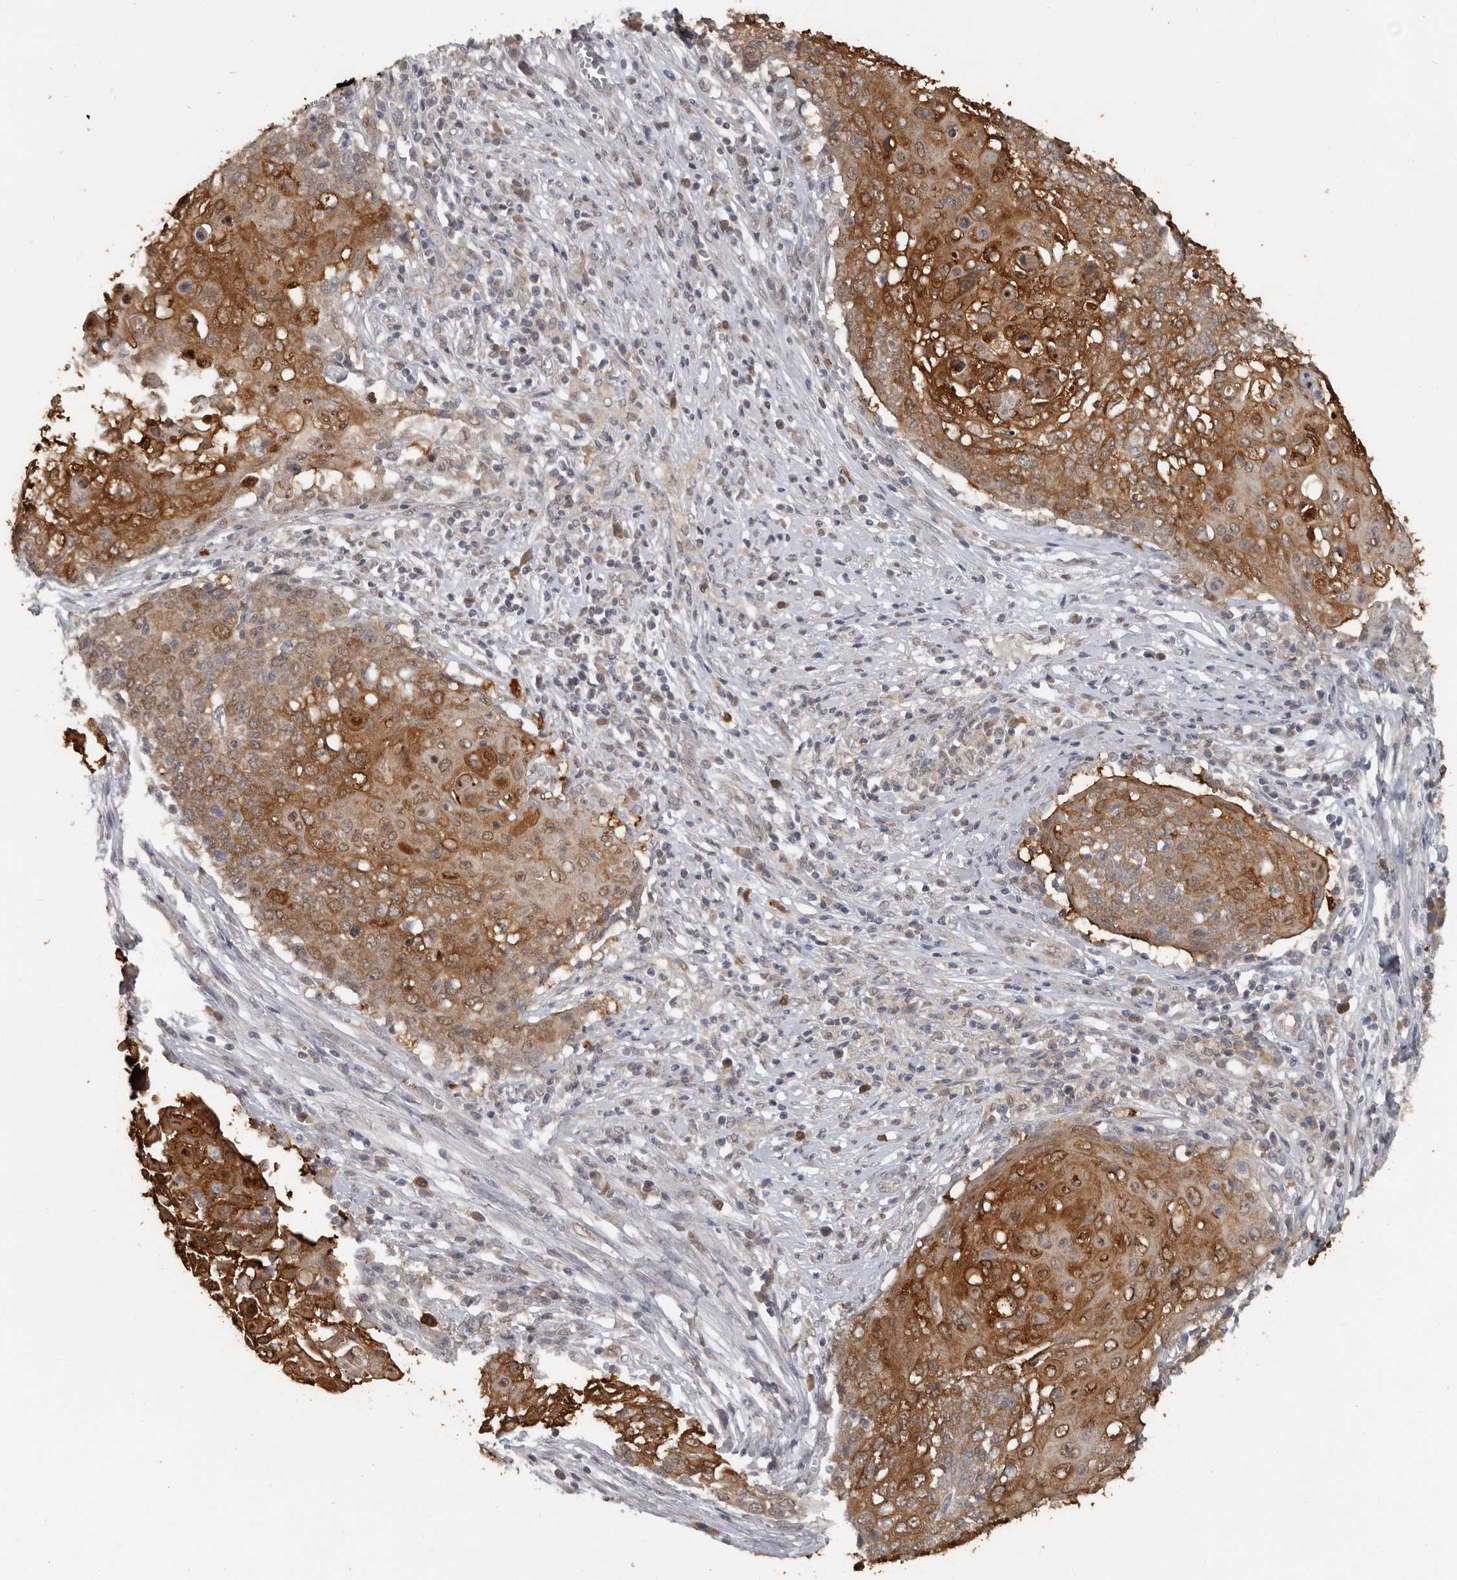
{"staining": {"intensity": "moderate", "quantity": ">75%", "location": "cytoplasmic/membranous,nuclear"}, "tissue": "cervical cancer", "cell_type": "Tumor cells", "image_type": "cancer", "snomed": [{"axis": "morphology", "description": "Squamous cell carcinoma, NOS"}, {"axis": "topography", "description": "Cervix"}], "caption": "Tumor cells display medium levels of moderate cytoplasmic/membranous and nuclear positivity in about >75% of cells in human cervical cancer.", "gene": "MTF1", "patient": {"sex": "female", "age": 39}}